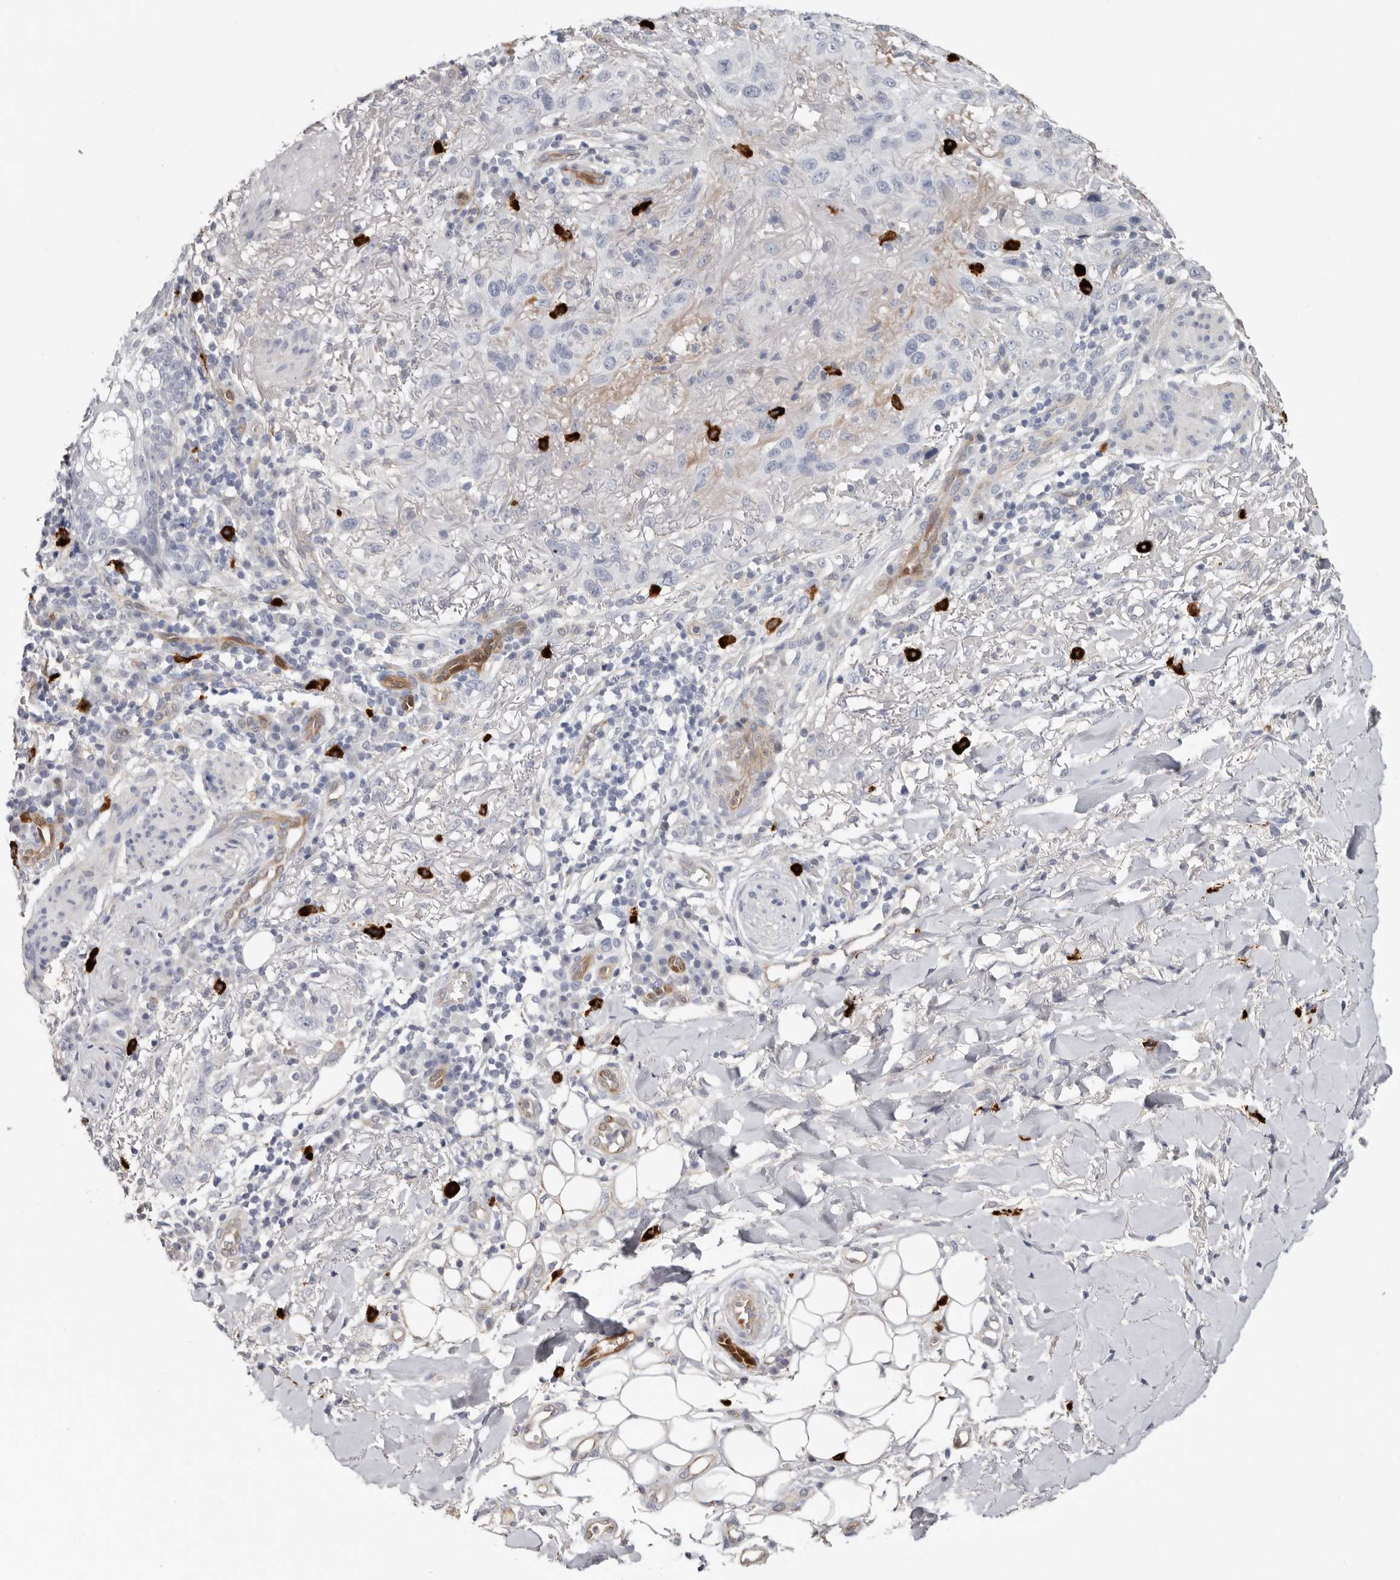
{"staining": {"intensity": "negative", "quantity": "none", "location": "none"}, "tissue": "skin cancer", "cell_type": "Tumor cells", "image_type": "cancer", "snomed": [{"axis": "morphology", "description": "Normal tissue, NOS"}, {"axis": "morphology", "description": "Squamous cell carcinoma, NOS"}, {"axis": "topography", "description": "Skin"}], "caption": "Human skin cancer (squamous cell carcinoma) stained for a protein using immunohistochemistry exhibits no expression in tumor cells.", "gene": "PKDCC", "patient": {"sex": "female", "age": 96}}